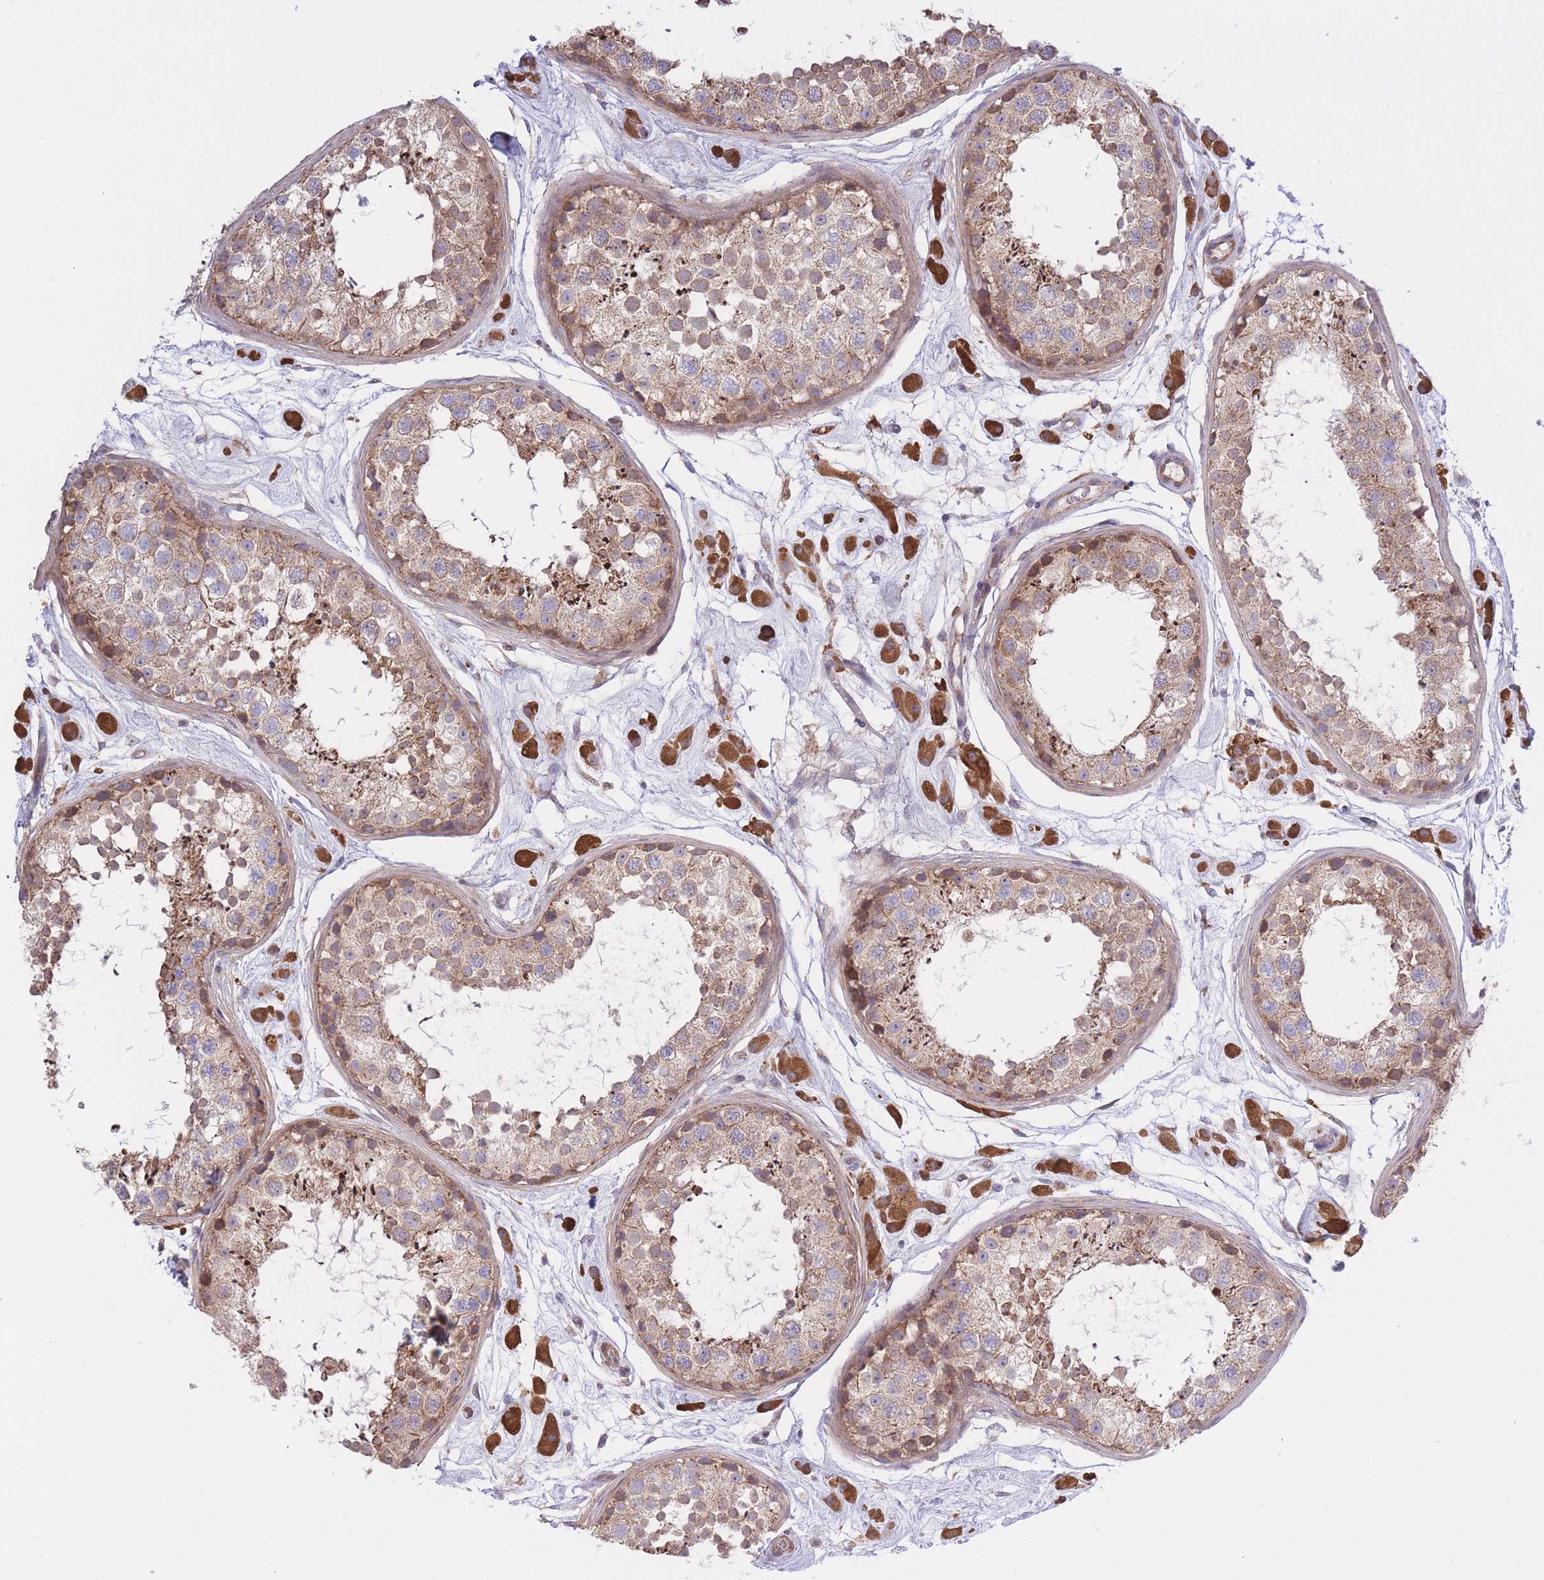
{"staining": {"intensity": "weak", "quantity": ">75%", "location": "cytoplasmic/membranous"}, "tissue": "testis", "cell_type": "Cells in seminiferous ducts", "image_type": "normal", "snomed": [{"axis": "morphology", "description": "Normal tissue, NOS"}, {"axis": "topography", "description": "Testis"}], "caption": "Immunohistochemistry (IHC) (DAB (3,3'-diaminobenzidine)) staining of normal testis demonstrates weak cytoplasmic/membranous protein positivity in about >75% of cells in seminiferous ducts. (Brightfield microscopy of DAB IHC at high magnification).", "gene": "ATP13A2", "patient": {"sex": "male", "age": 25}}